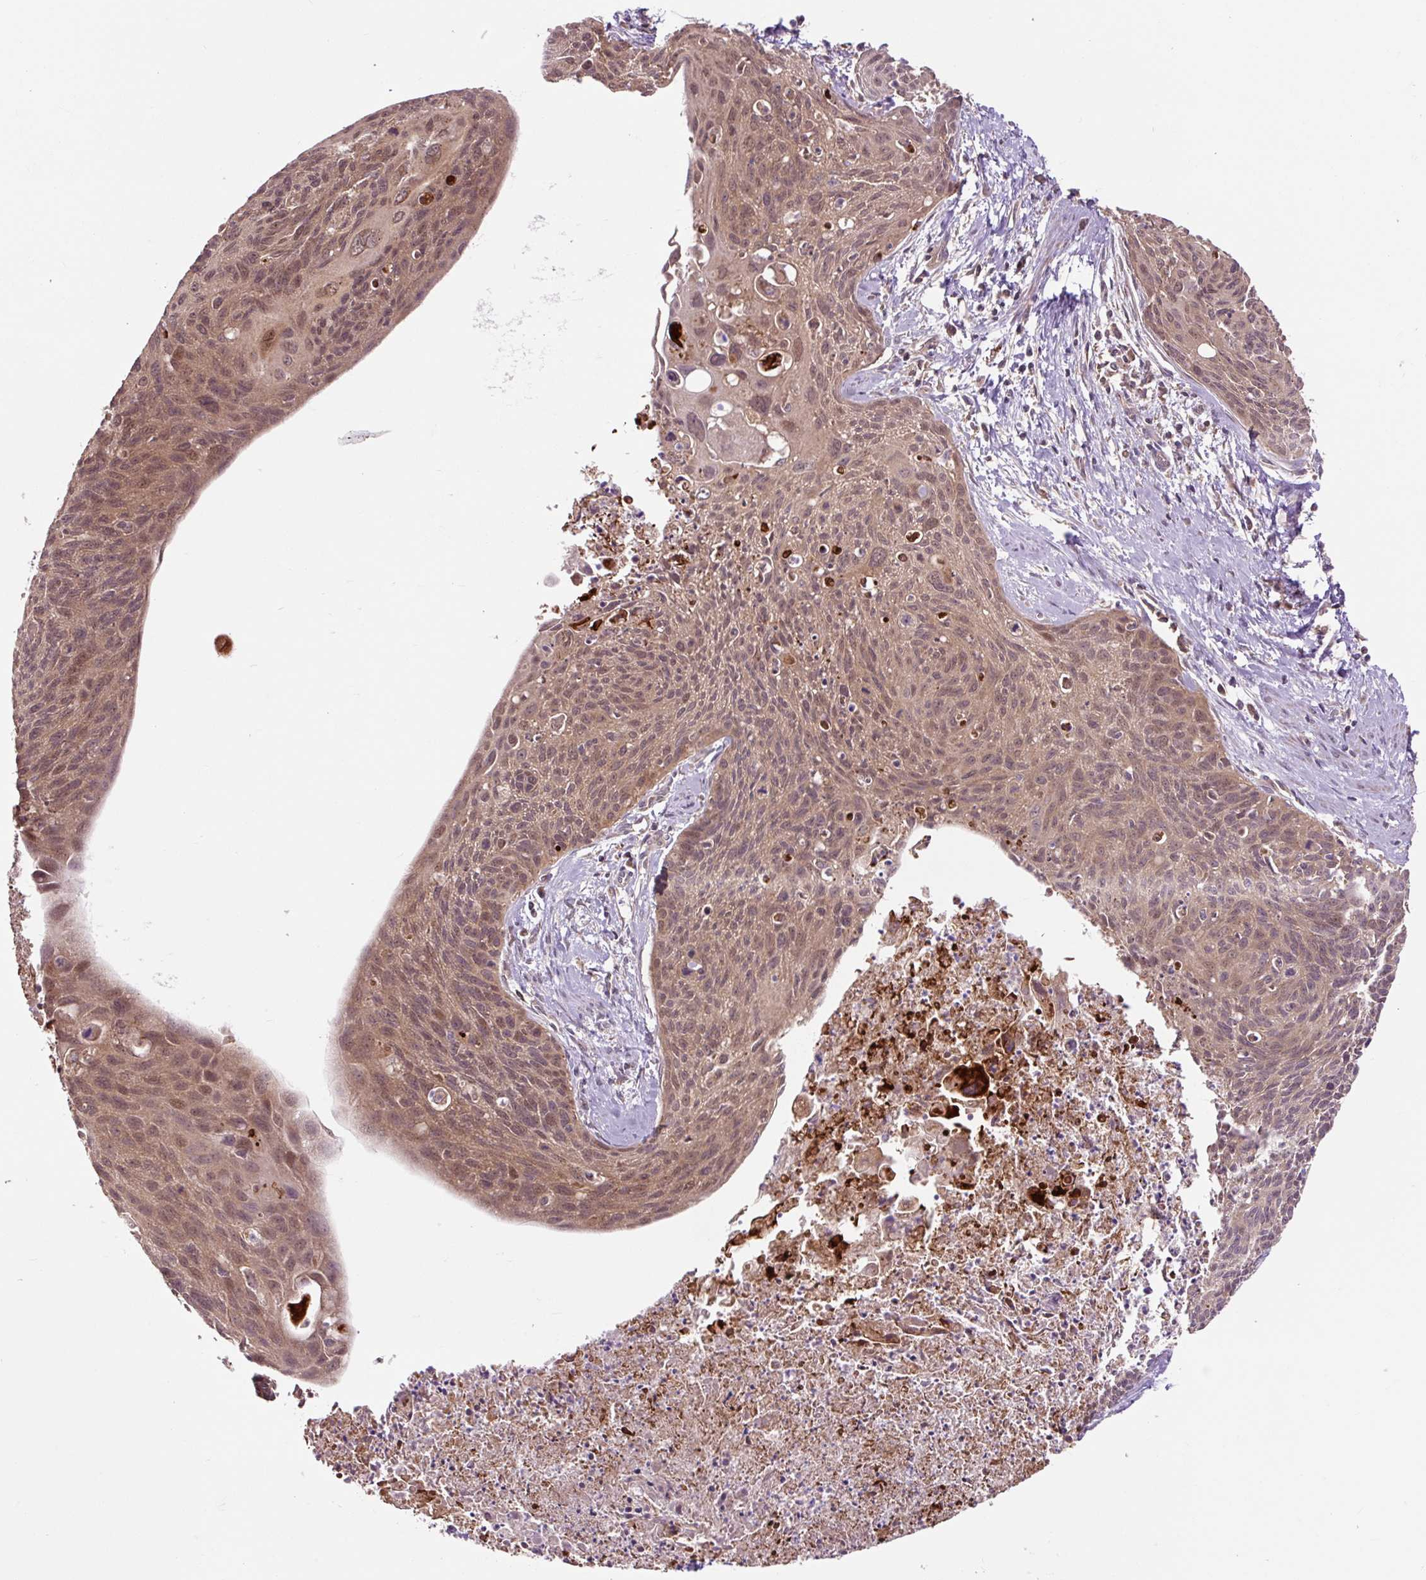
{"staining": {"intensity": "weak", "quantity": ">75%", "location": "cytoplasmic/membranous,nuclear"}, "tissue": "cervical cancer", "cell_type": "Tumor cells", "image_type": "cancer", "snomed": [{"axis": "morphology", "description": "Squamous cell carcinoma, NOS"}, {"axis": "topography", "description": "Cervix"}], "caption": "The photomicrograph reveals staining of squamous cell carcinoma (cervical), revealing weak cytoplasmic/membranous and nuclear protein positivity (brown color) within tumor cells.", "gene": "MMS19", "patient": {"sex": "female", "age": 55}}